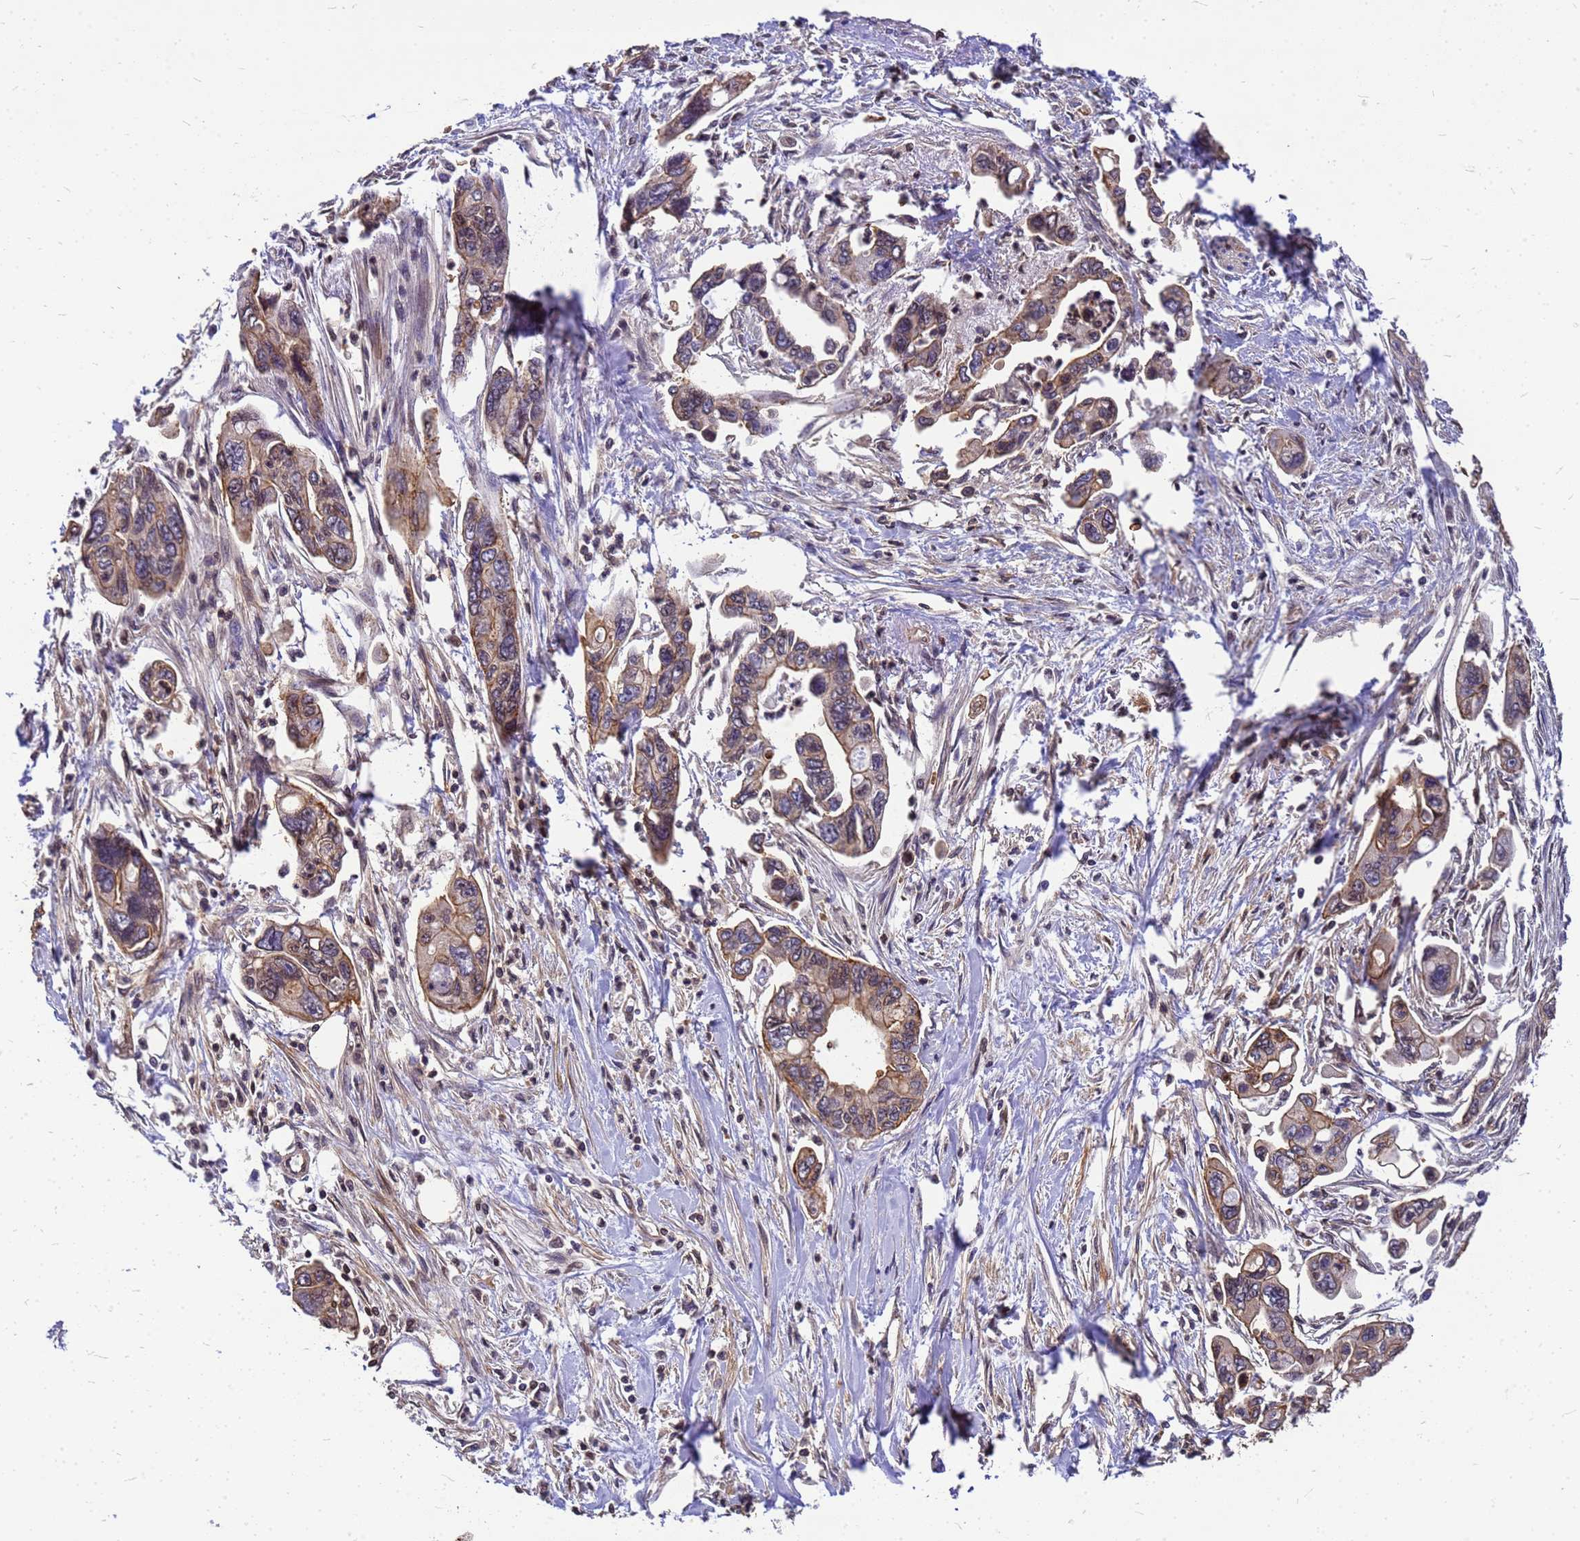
{"staining": {"intensity": "moderate", "quantity": "25%-75%", "location": "cytoplasmic/membranous"}, "tissue": "pancreatic cancer", "cell_type": "Tumor cells", "image_type": "cancer", "snomed": [{"axis": "morphology", "description": "Adenocarcinoma, NOS"}, {"axis": "topography", "description": "Pancreas"}], "caption": "A micrograph showing moderate cytoplasmic/membranous expression in about 25%-75% of tumor cells in pancreatic cancer, as visualized by brown immunohistochemical staining.", "gene": "C1orf35", "patient": {"sex": "male", "age": 70}}